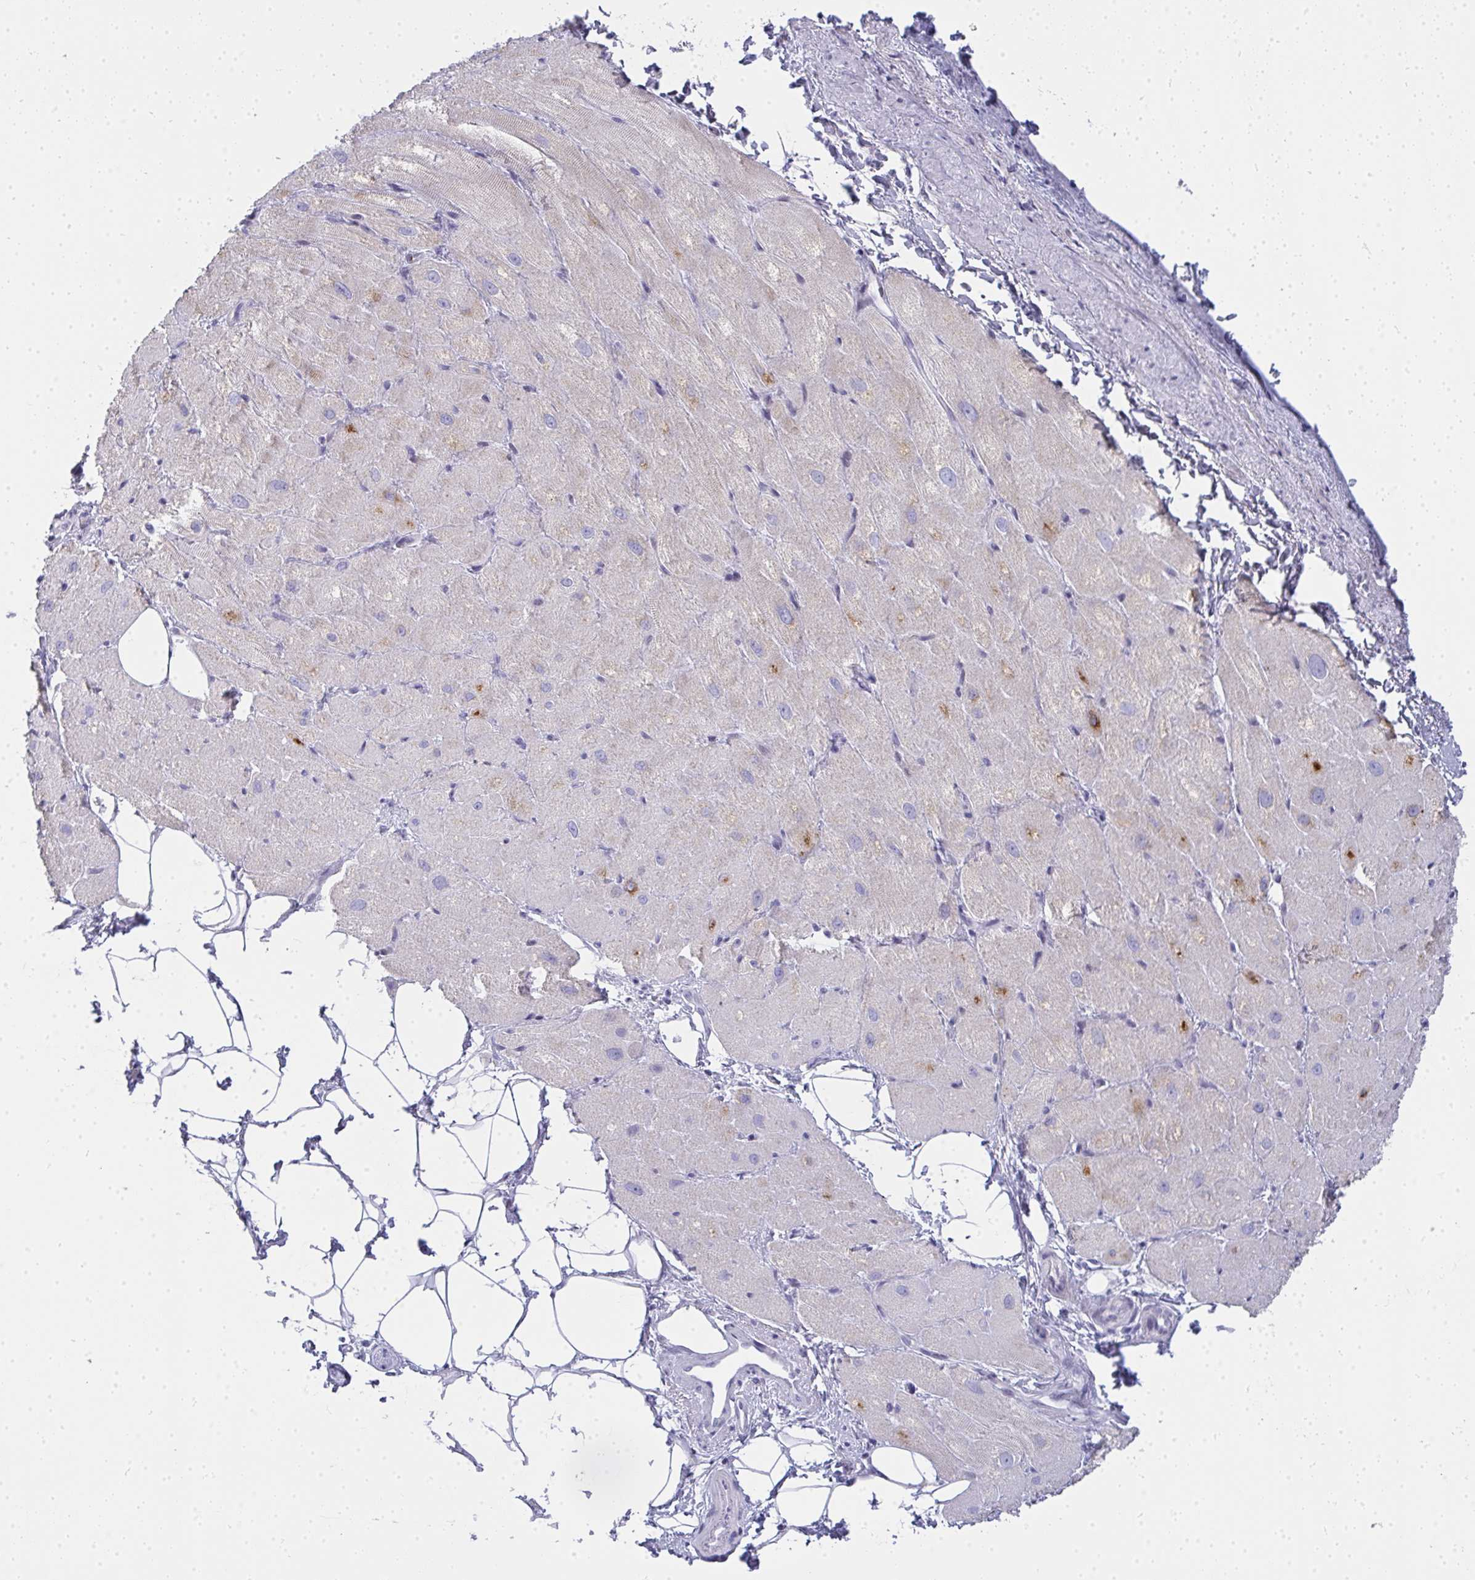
{"staining": {"intensity": "weak", "quantity": "25%-75%", "location": "cytoplasmic/membranous"}, "tissue": "heart muscle", "cell_type": "Cardiomyocytes", "image_type": "normal", "snomed": [{"axis": "morphology", "description": "Normal tissue, NOS"}, {"axis": "topography", "description": "Heart"}], "caption": "High-magnification brightfield microscopy of benign heart muscle stained with DAB (3,3'-diaminobenzidine) (brown) and counterstained with hematoxylin (blue). cardiomyocytes exhibit weak cytoplasmic/membranous expression is seen in approximately25%-75% of cells. Immunohistochemistry (ihc) stains the protein in brown and the nuclei are stained blue.", "gene": "ZNF182", "patient": {"sex": "male", "age": 62}}